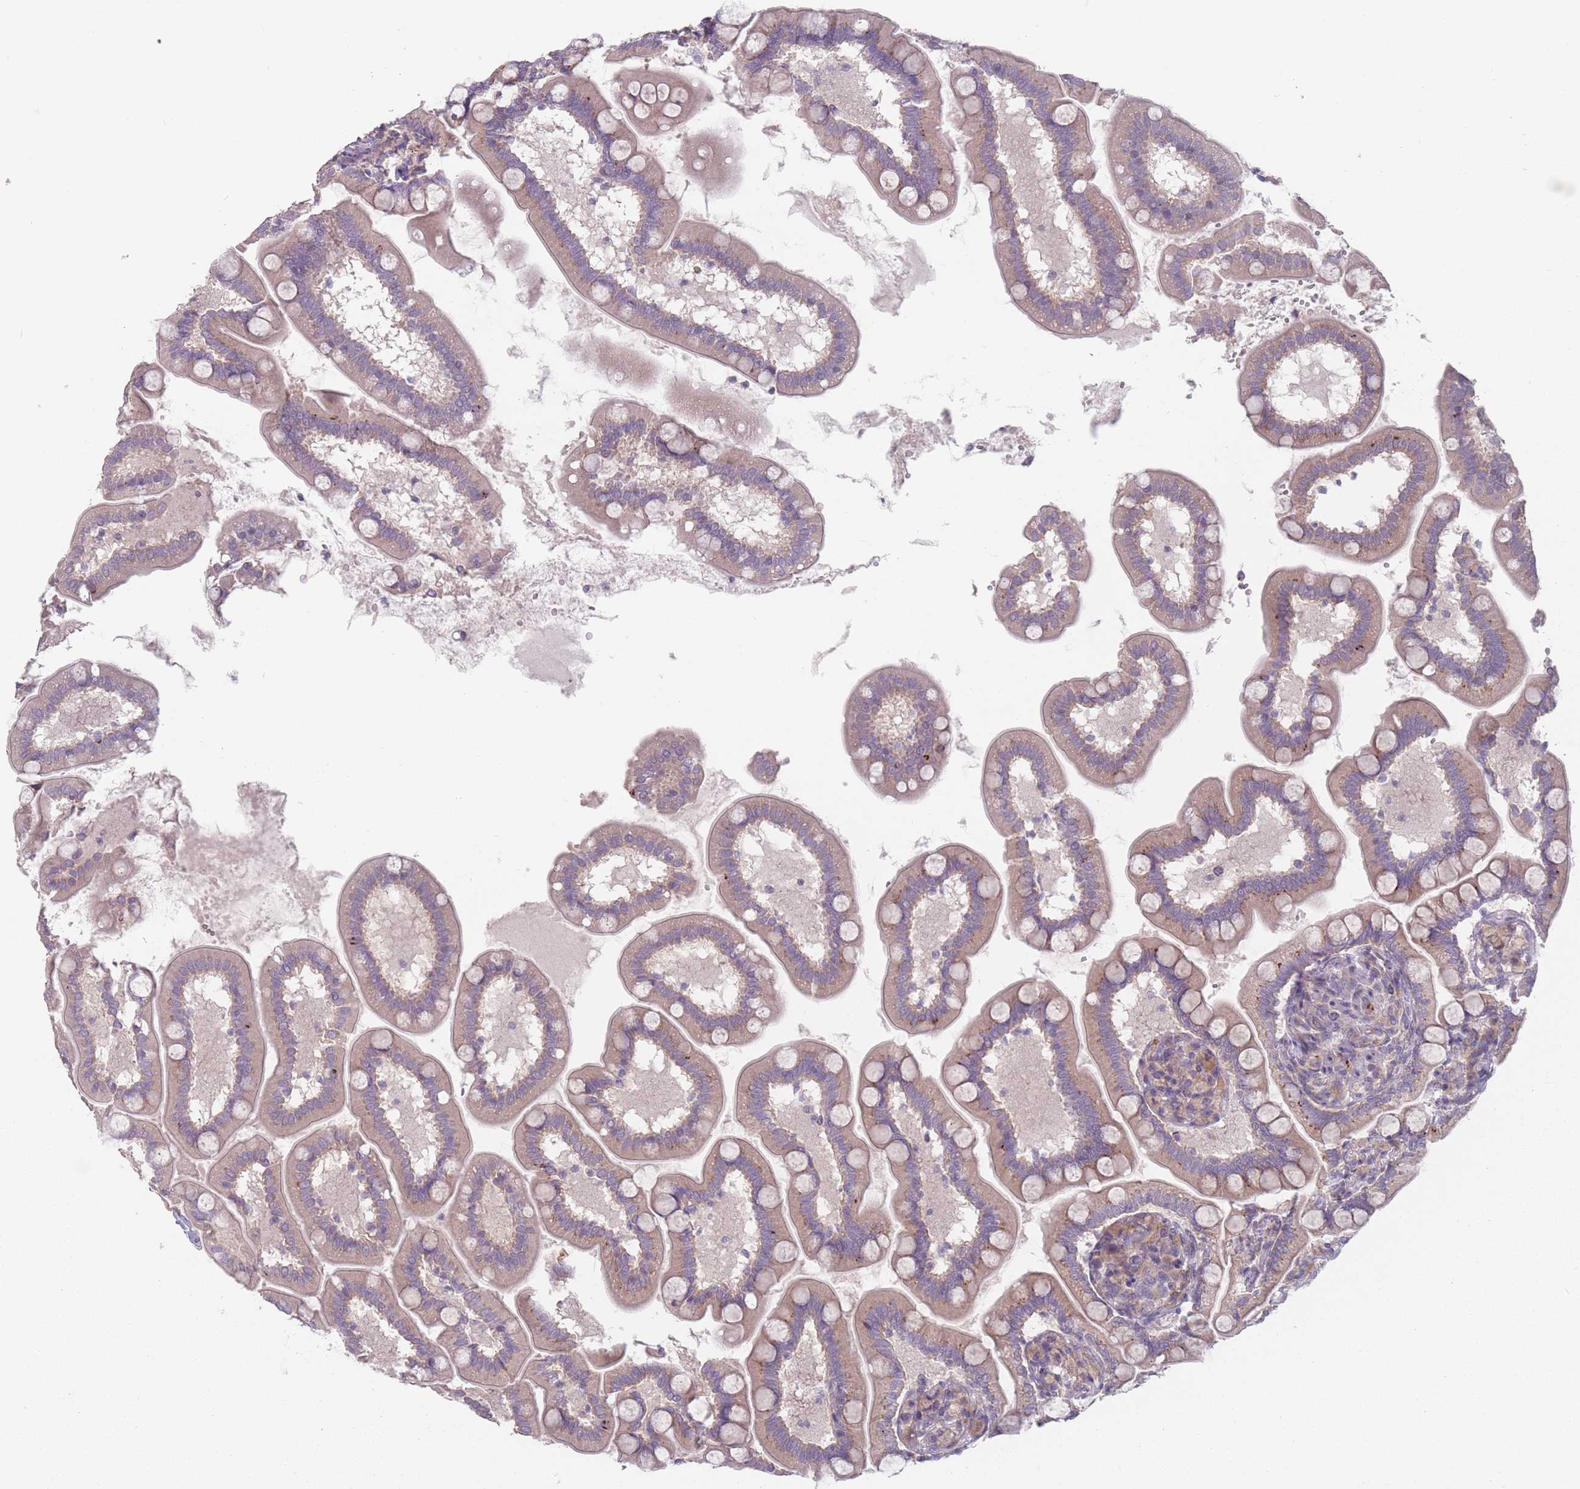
{"staining": {"intensity": "weak", "quantity": "25%-75%", "location": "cytoplasmic/membranous"}, "tissue": "small intestine", "cell_type": "Glandular cells", "image_type": "normal", "snomed": [{"axis": "morphology", "description": "Normal tissue, NOS"}, {"axis": "topography", "description": "Small intestine"}], "caption": "The immunohistochemical stain labels weak cytoplasmic/membranous expression in glandular cells of normal small intestine. Using DAB (3,3'-diaminobenzidine) (brown) and hematoxylin (blue) stains, captured at high magnification using brightfield microscopy.", "gene": "AKAIN1", "patient": {"sex": "female", "age": 64}}